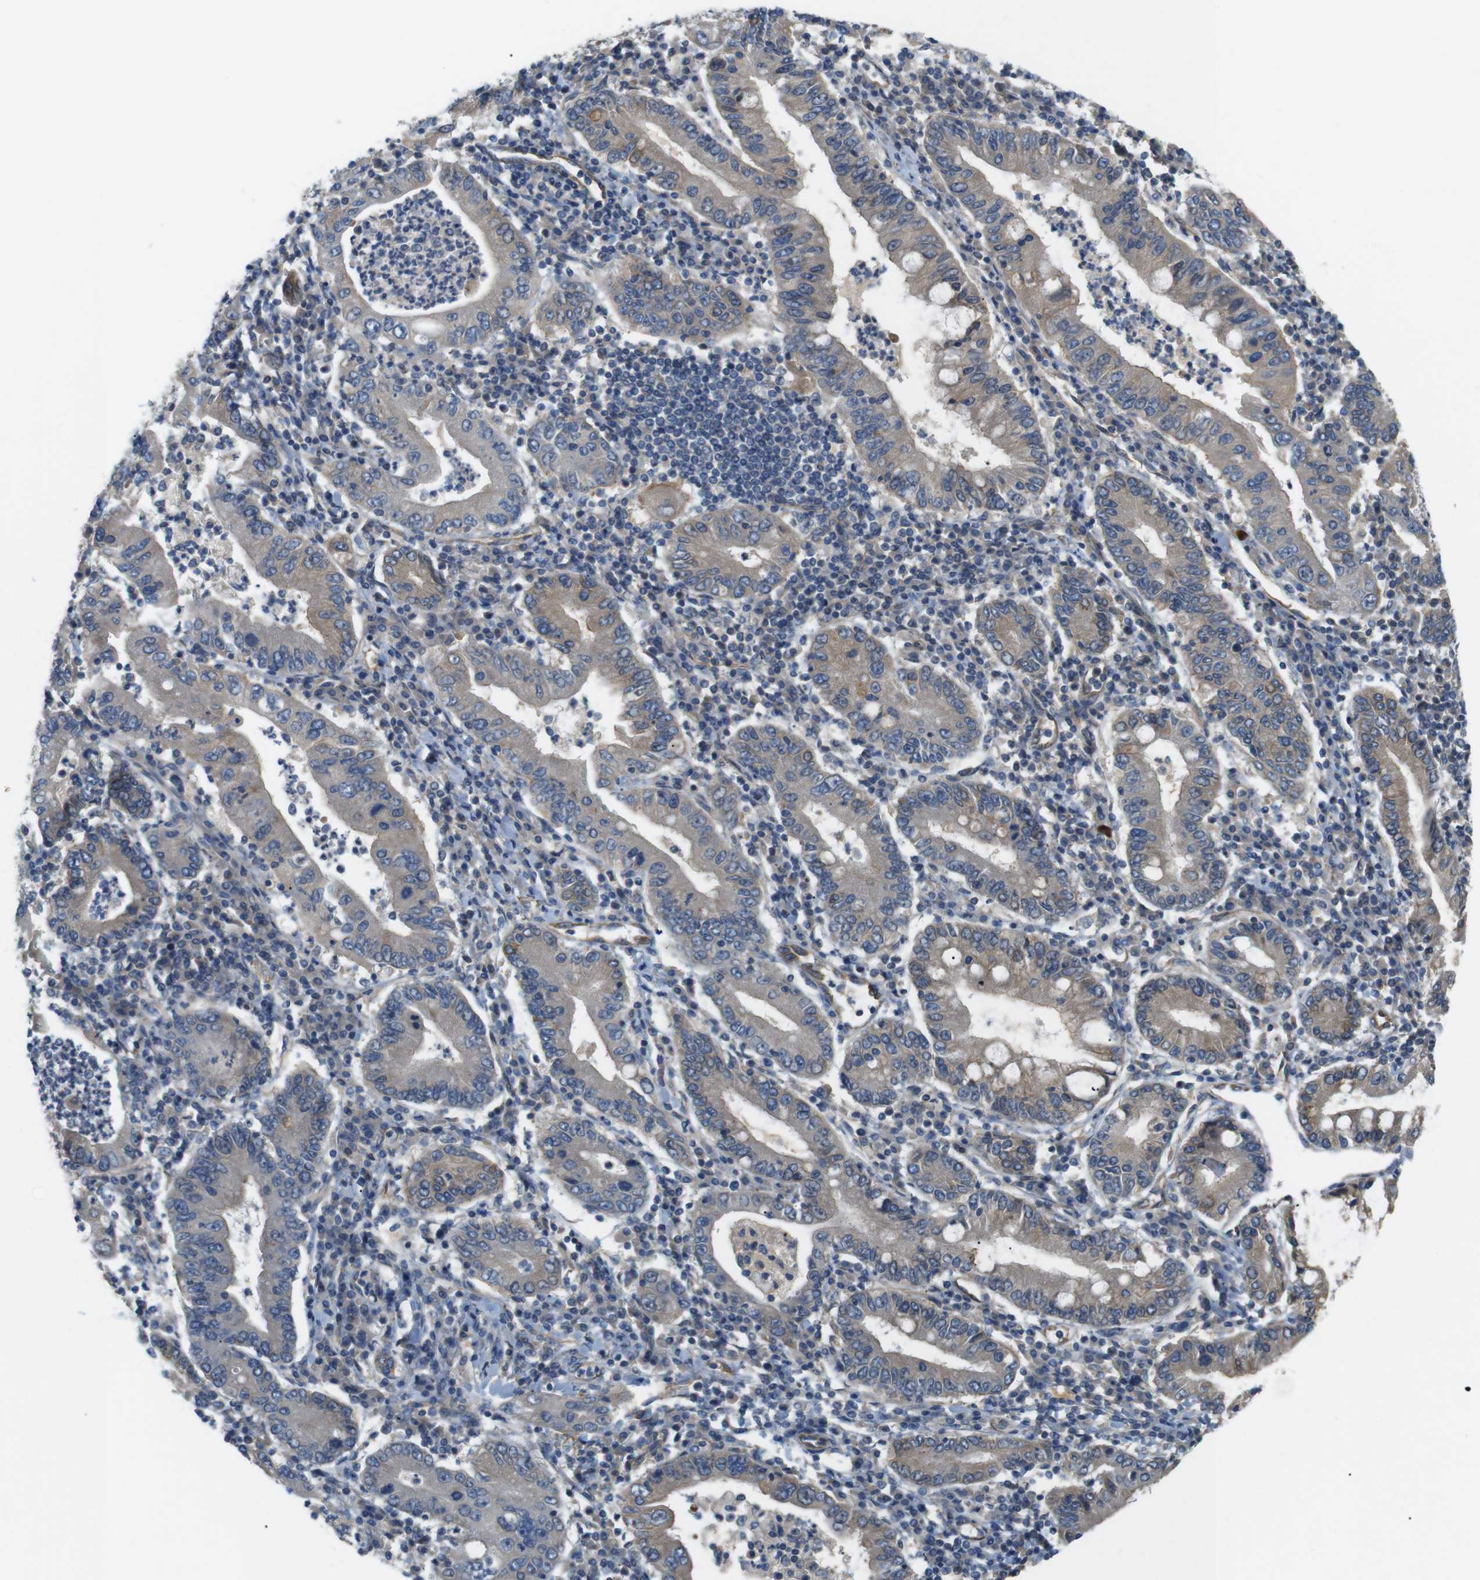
{"staining": {"intensity": "weak", "quantity": ">75%", "location": "cytoplasmic/membranous"}, "tissue": "stomach cancer", "cell_type": "Tumor cells", "image_type": "cancer", "snomed": [{"axis": "morphology", "description": "Normal tissue, NOS"}, {"axis": "morphology", "description": "Adenocarcinoma, NOS"}, {"axis": "topography", "description": "Esophagus"}, {"axis": "topography", "description": "Stomach, upper"}, {"axis": "topography", "description": "Peripheral nerve tissue"}], "caption": "A brown stain labels weak cytoplasmic/membranous staining of a protein in human adenocarcinoma (stomach) tumor cells.", "gene": "BVES", "patient": {"sex": "male", "age": 62}}